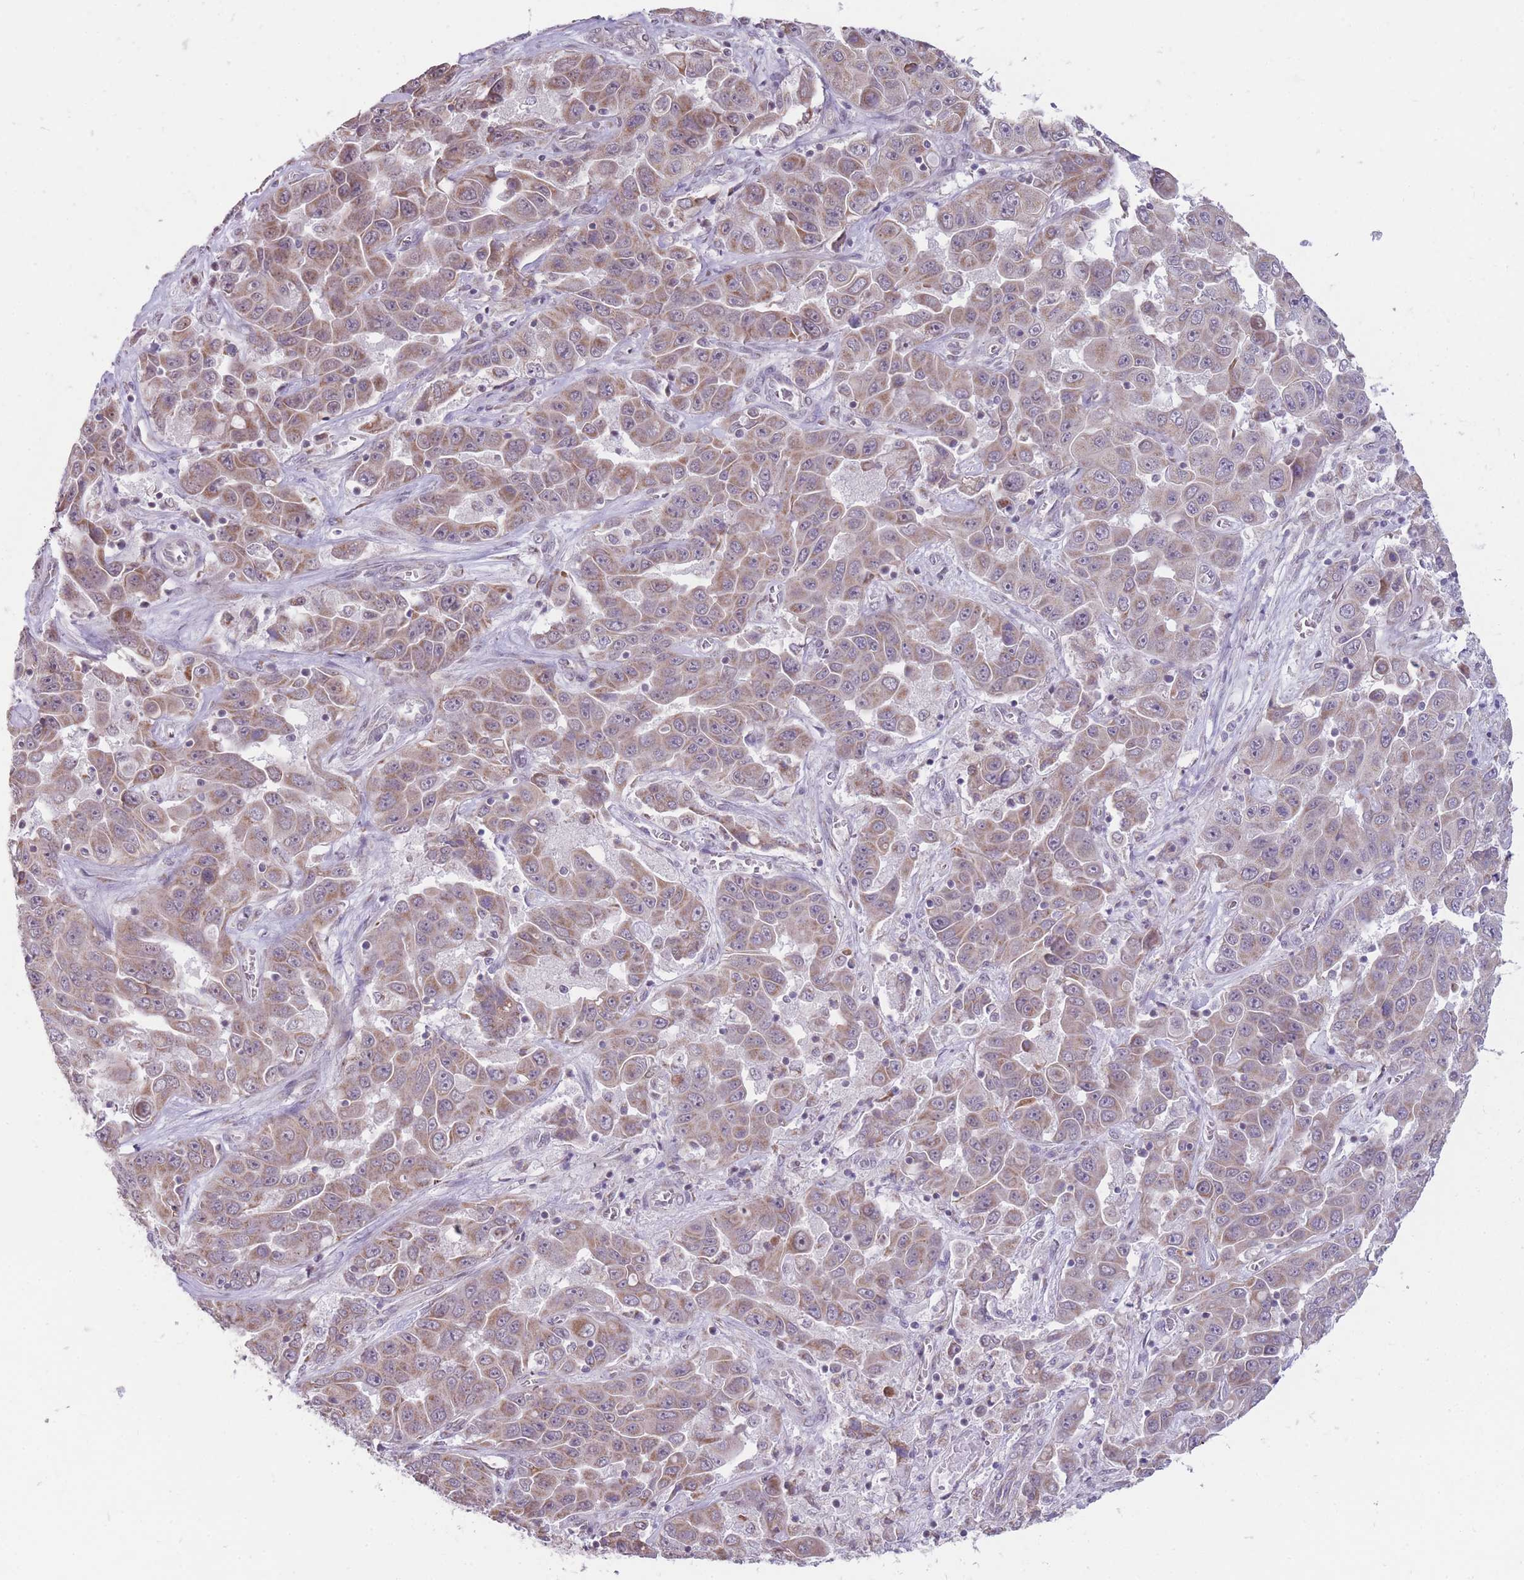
{"staining": {"intensity": "moderate", "quantity": "25%-75%", "location": "cytoplasmic/membranous"}, "tissue": "liver cancer", "cell_type": "Tumor cells", "image_type": "cancer", "snomed": [{"axis": "morphology", "description": "Cholangiocarcinoma"}, {"axis": "topography", "description": "Liver"}], "caption": "Immunohistochemical staining of liver cancer reveals medium levels of moderate cytoplasmic/membranous protein expression in about 25%-75% of tumor cells. Using DAB (3,3'-diaminobenzidine) (brown) and hematoxylin (blue) stains, captured at high magnification using brightfield microscopy.", "gene": "NELL1", "patient": {"sex": "female", "age": 52}}